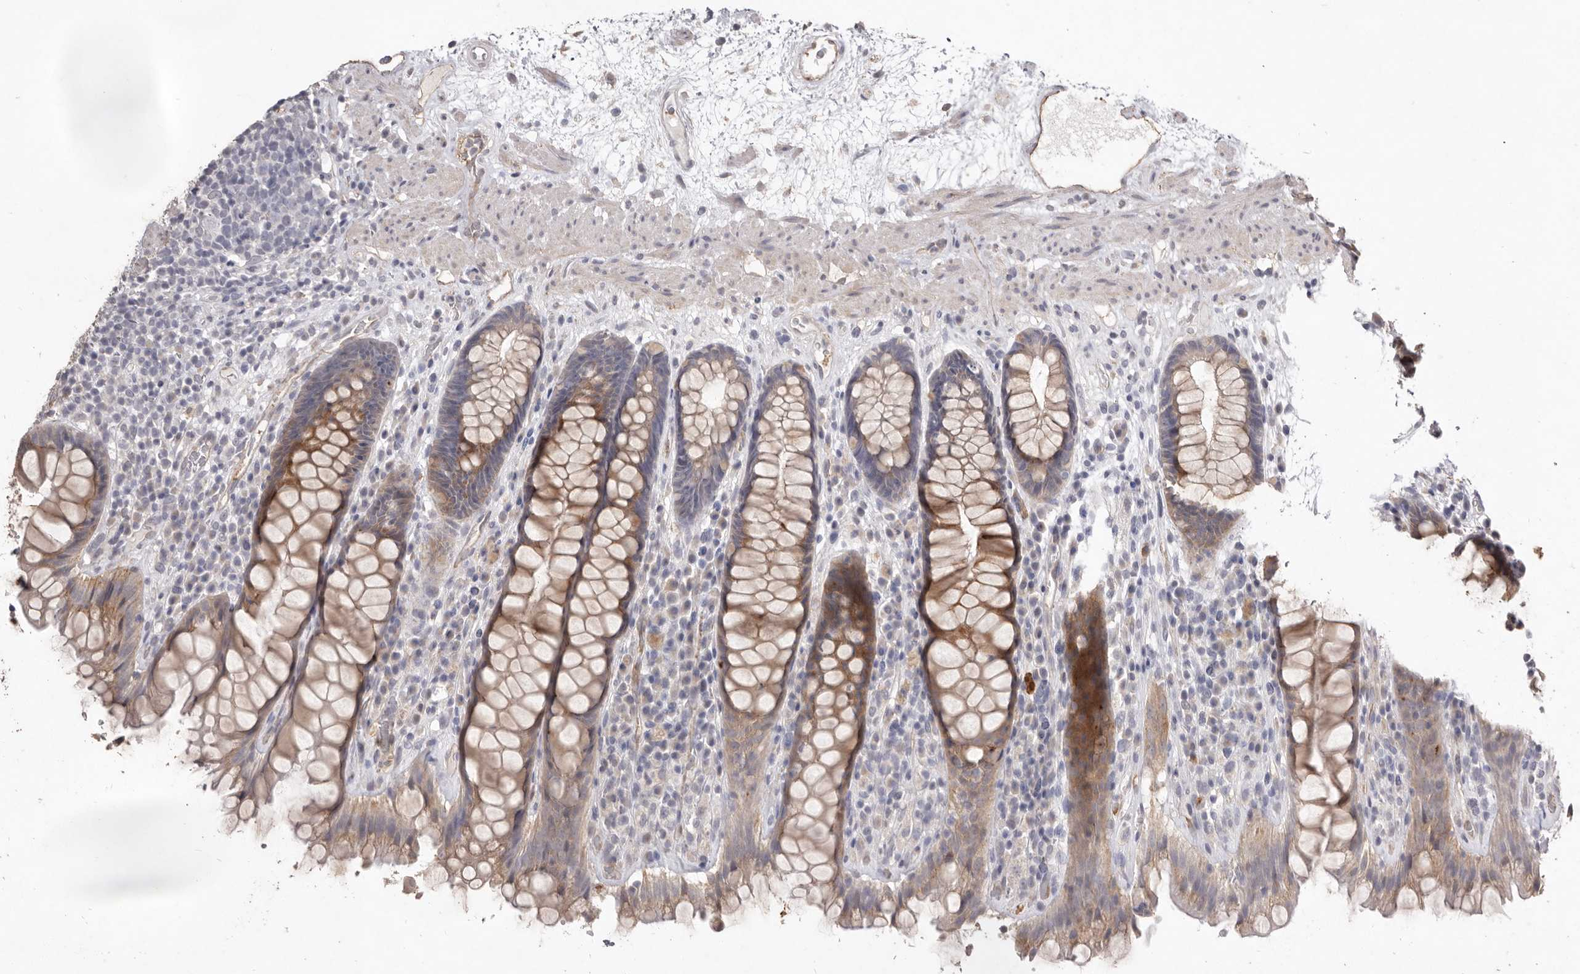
{"staining": {"intensity": "moderate", "quantity": ">75%", "location": "cytoplasmic/membranous"}, "tissue": "rectum", "cell_type": "Glandular cells", "image_type": "normal", "snomed": [{"axis": "morphology", "description": "Normal tissue, NOS"}, {"axis": "topography", "description": "Rectum"}], "caption": "A high-resolution photomicrograph shows IHC staining of normal rectum, which demonstrates moderate cytoplasmic/membranous staining in about >75% of glandular cells.", "gene": "ZYG11B", "patient": {"sex": "male", "age": 64}}